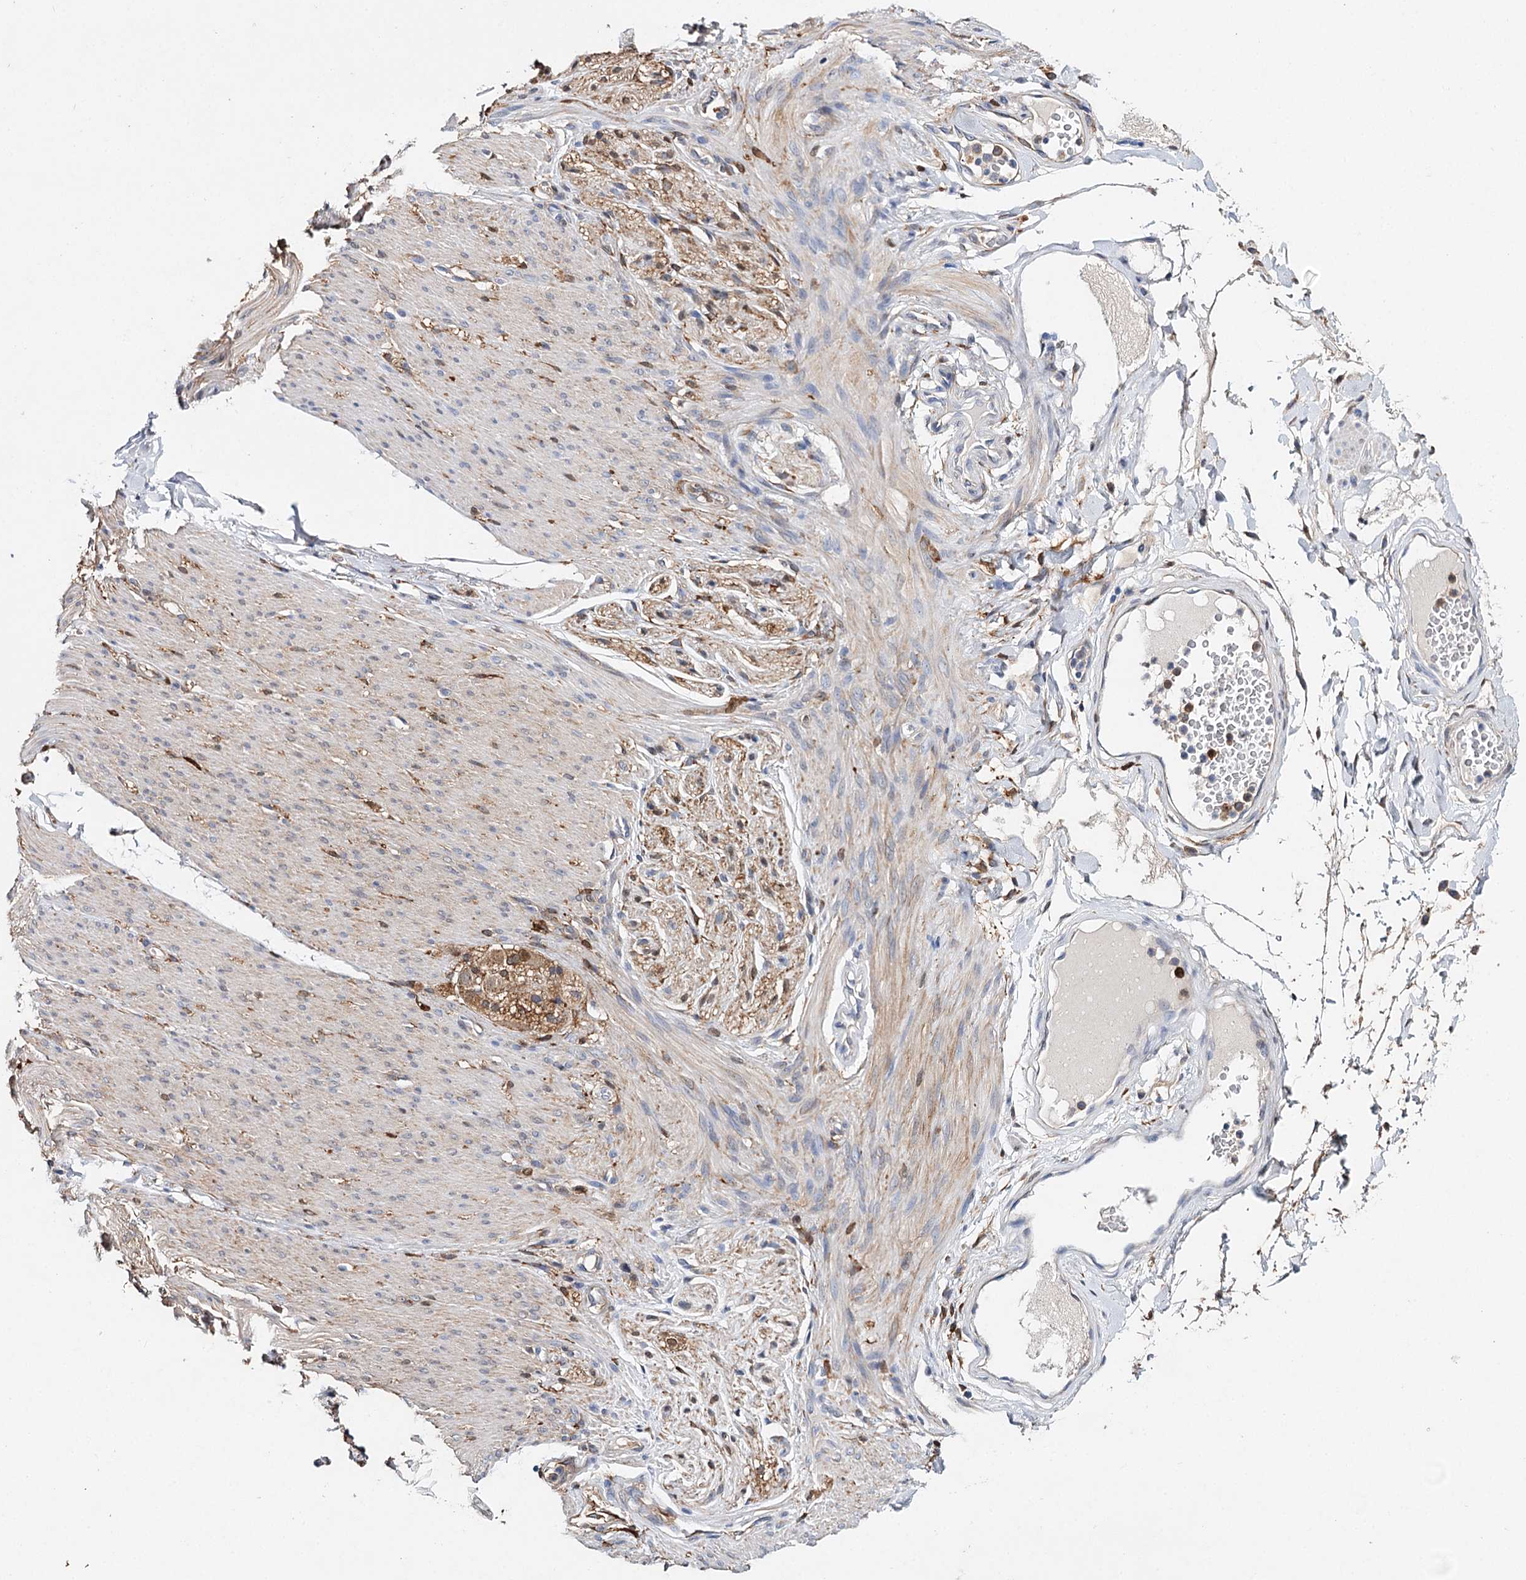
{"staining": {"intensity": "negative", "quantity": "none", "location": "none"}, "tissue": "adipose tissue", "cell_type": "Adipocytes", "image_type": "normal", "snomed": [{"axis": "morphology", "description": "Normal tissue, NOS"}, {"axis": "topography", "description": "Colon"}, {"axis": "topography", "description": "Peripheral nerve tissue"}], "caption": "Immunohistochemical staining of normal human adipose tissue demonstrates no significant positivity in adipocytes.", "gene": "CFAP46", "patient": {"sex": "female", "age": 61}}